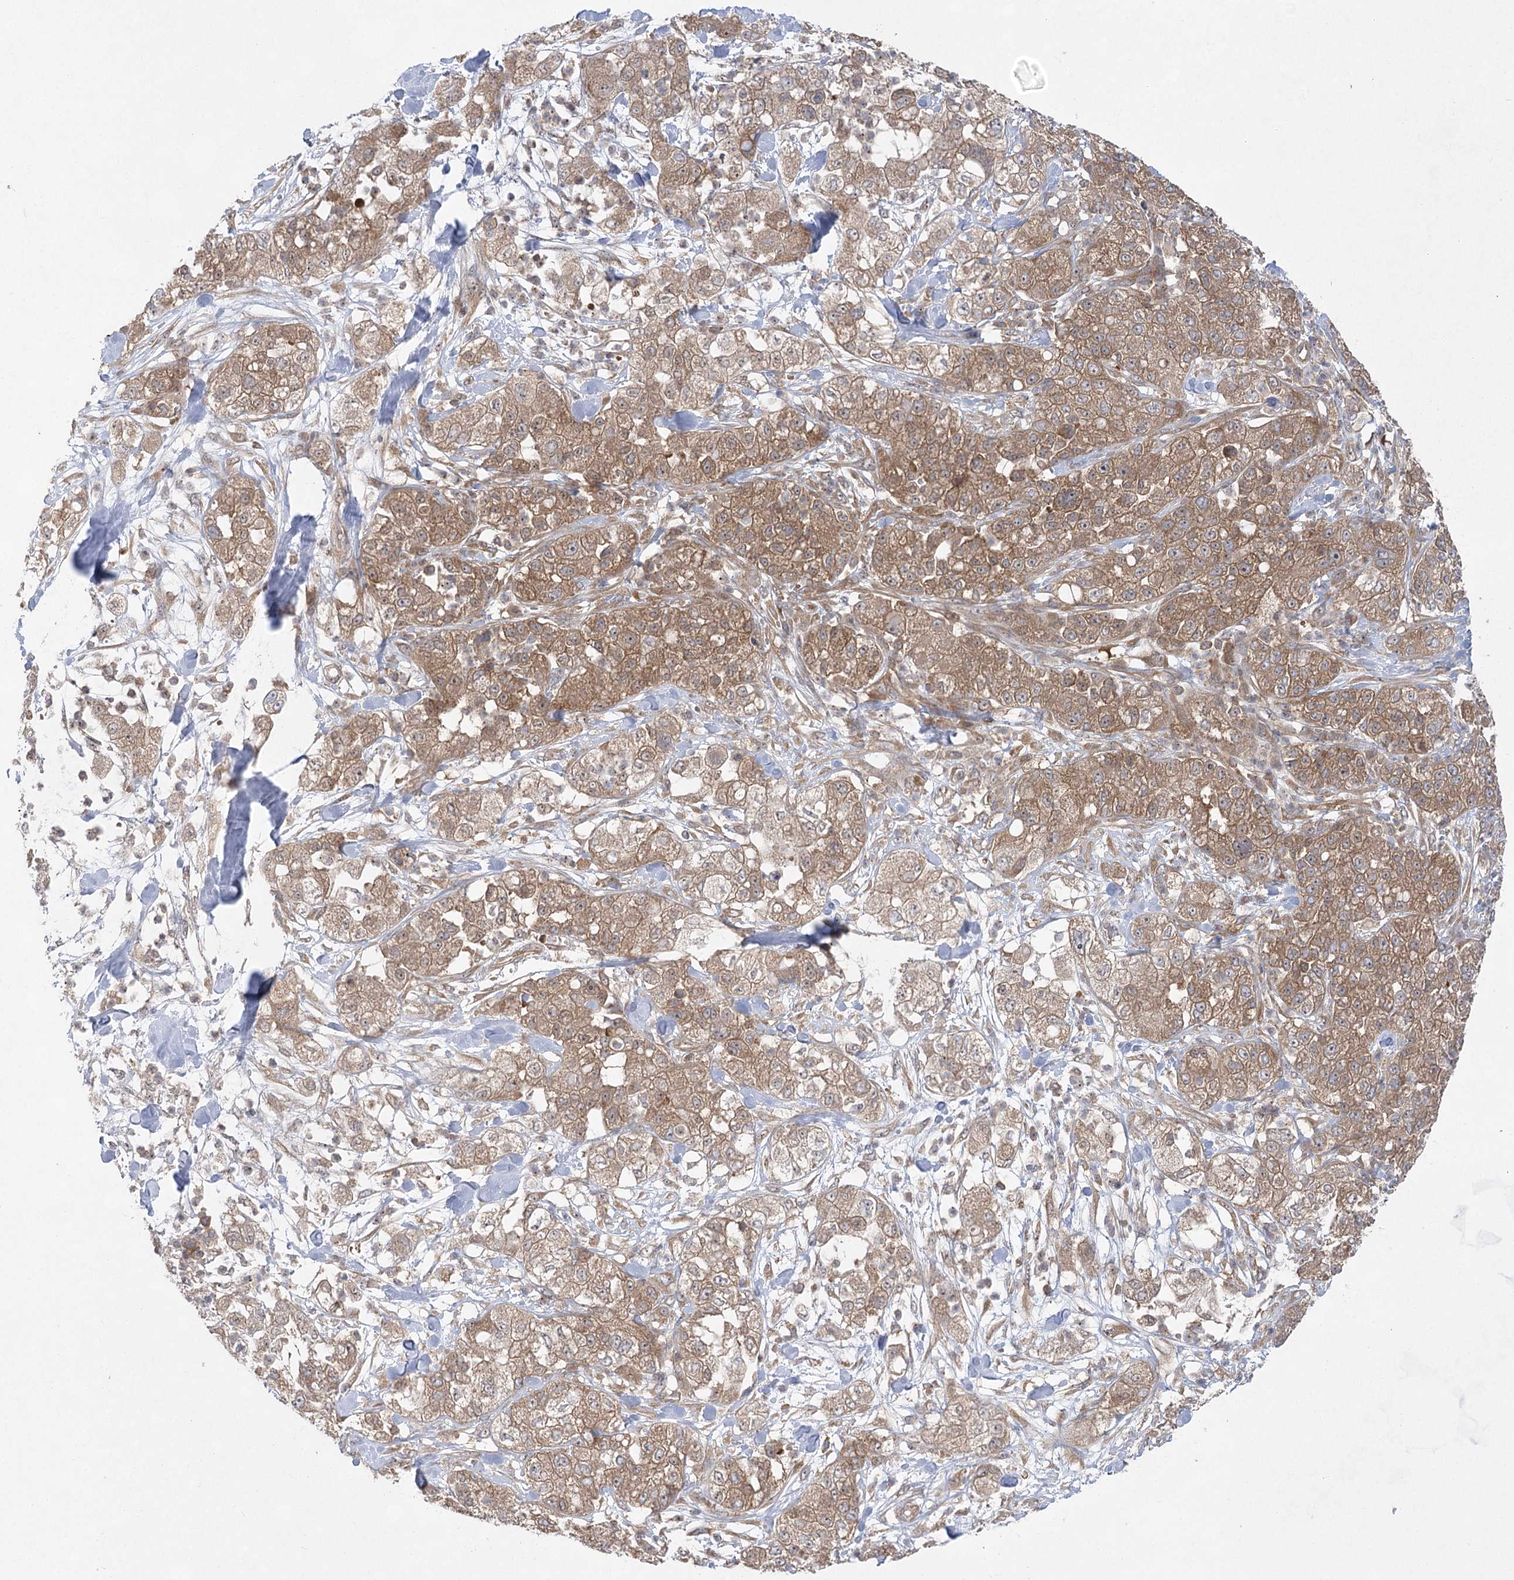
{"staining": {"intensity": "moderate", "quantity": ">75%", "location": "cytoplasmic/membranous"}, "tissue": "pancreatic cancer", "cell_type": "Tumor cells", "image_type": "cancer", "snomed": [{"axis": "morphology", "description": "Adenocarcinoma, NOS"}, {"axis": "topography", "description": "Pancreas"}], "caption": "DAB (3,3'-diaminobenzidine) immunohistochemical staining of adenocarcinoma (pancreatic) shows moderate cytoplasmic/membranous protein positivity in about >75% of tumor cells. The staining was performed using DAB (3,3'-diaminobenzidine) to visualize the protein expression in brown, while the nuclei were stained in blue with hematoxylin (Magnification: 20x).", "gene": "EIF3A", "patient": {"sex": "female", "age": 78}}